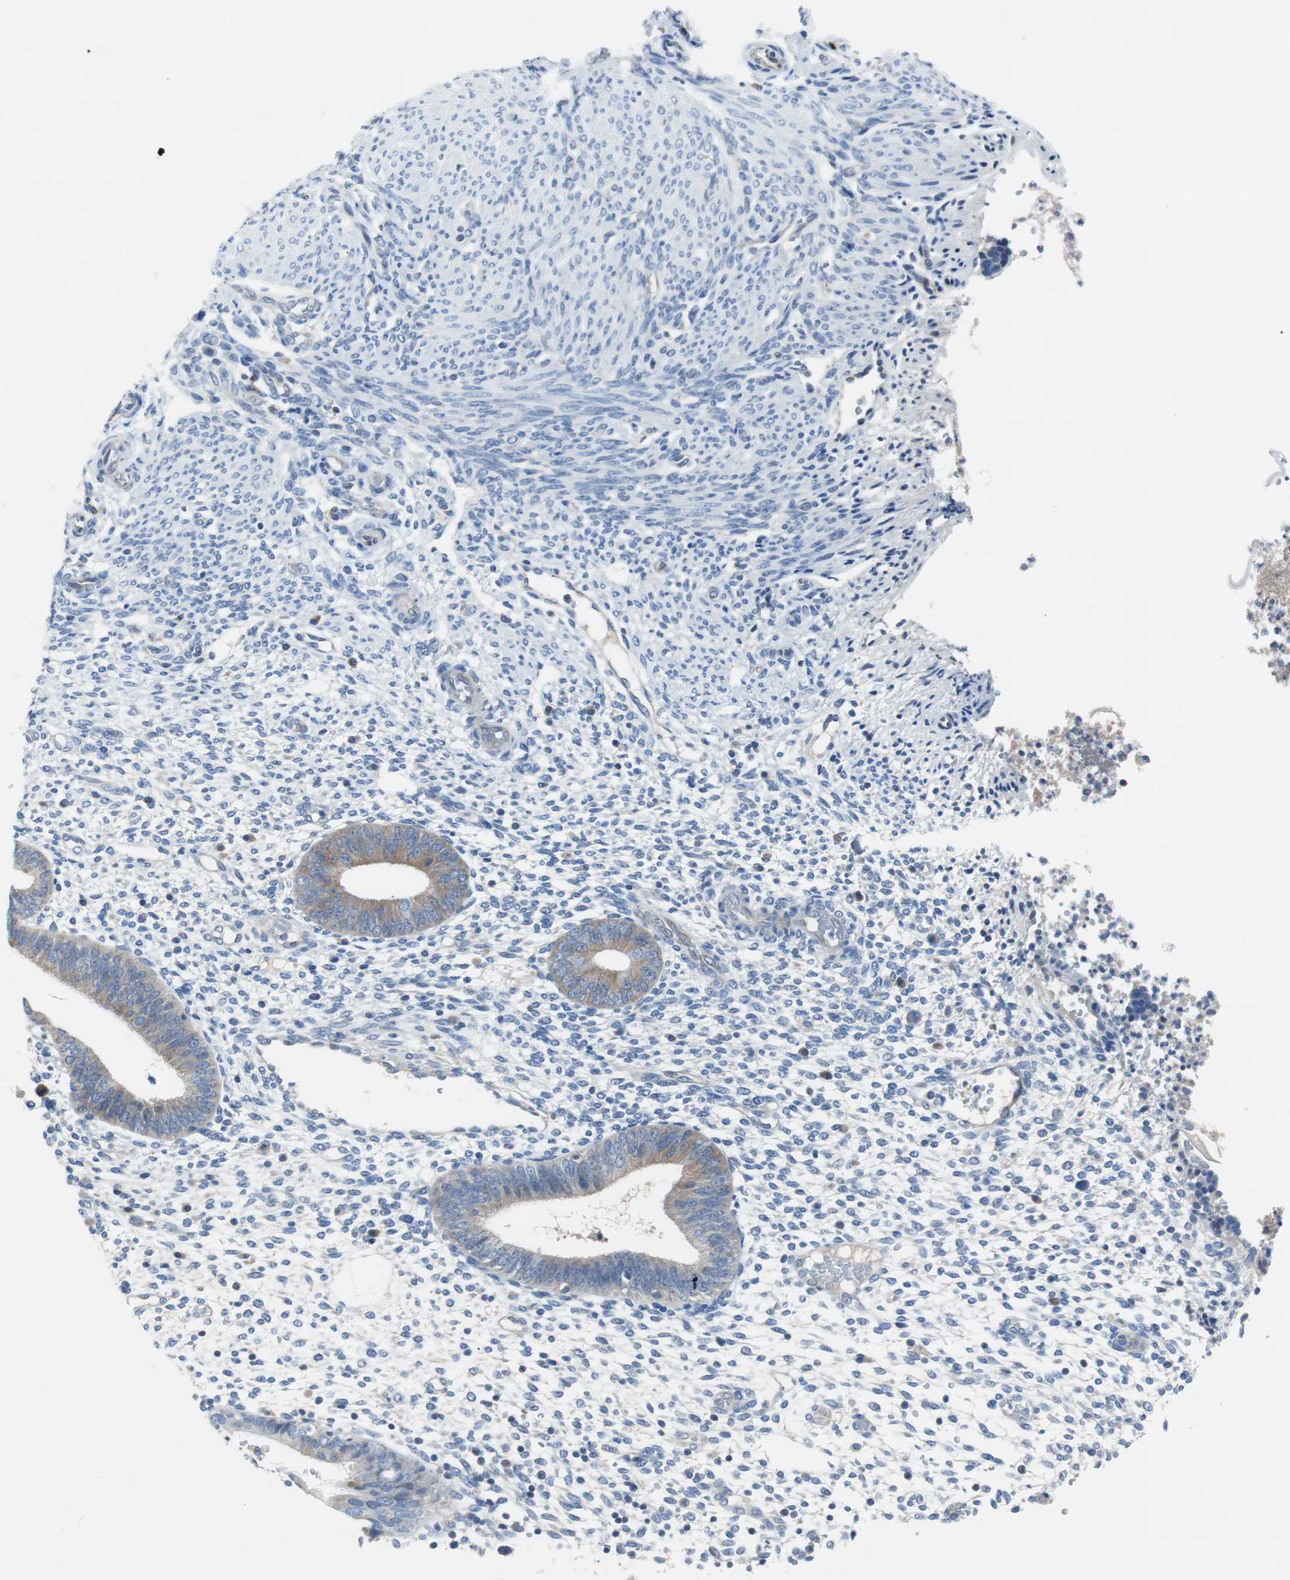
{"staining": {"intensity": "negative", "quantity": "none", "location": "none"}, "tissue": "endometrium", "cell_type": "Cells in endometrial stroma", "image_type": "normal", "snomed": [{"axis": "morphology", "description": "Normal tissue, NOS"}, {"axis": "topography", "description": "Endometrium"}], "caption": "Cells in endometrial stroma show no significant expression in unremarkable endometrium. The staining was performed using DAB (3,3'-diaminobenzidine) to visualize the protein expression in brown, while the nuclei were stained in blue with hematoxylin (Magnification: 20x).", "gene": "EEF2K", "patient": {"sex": "female", "age": 35}}